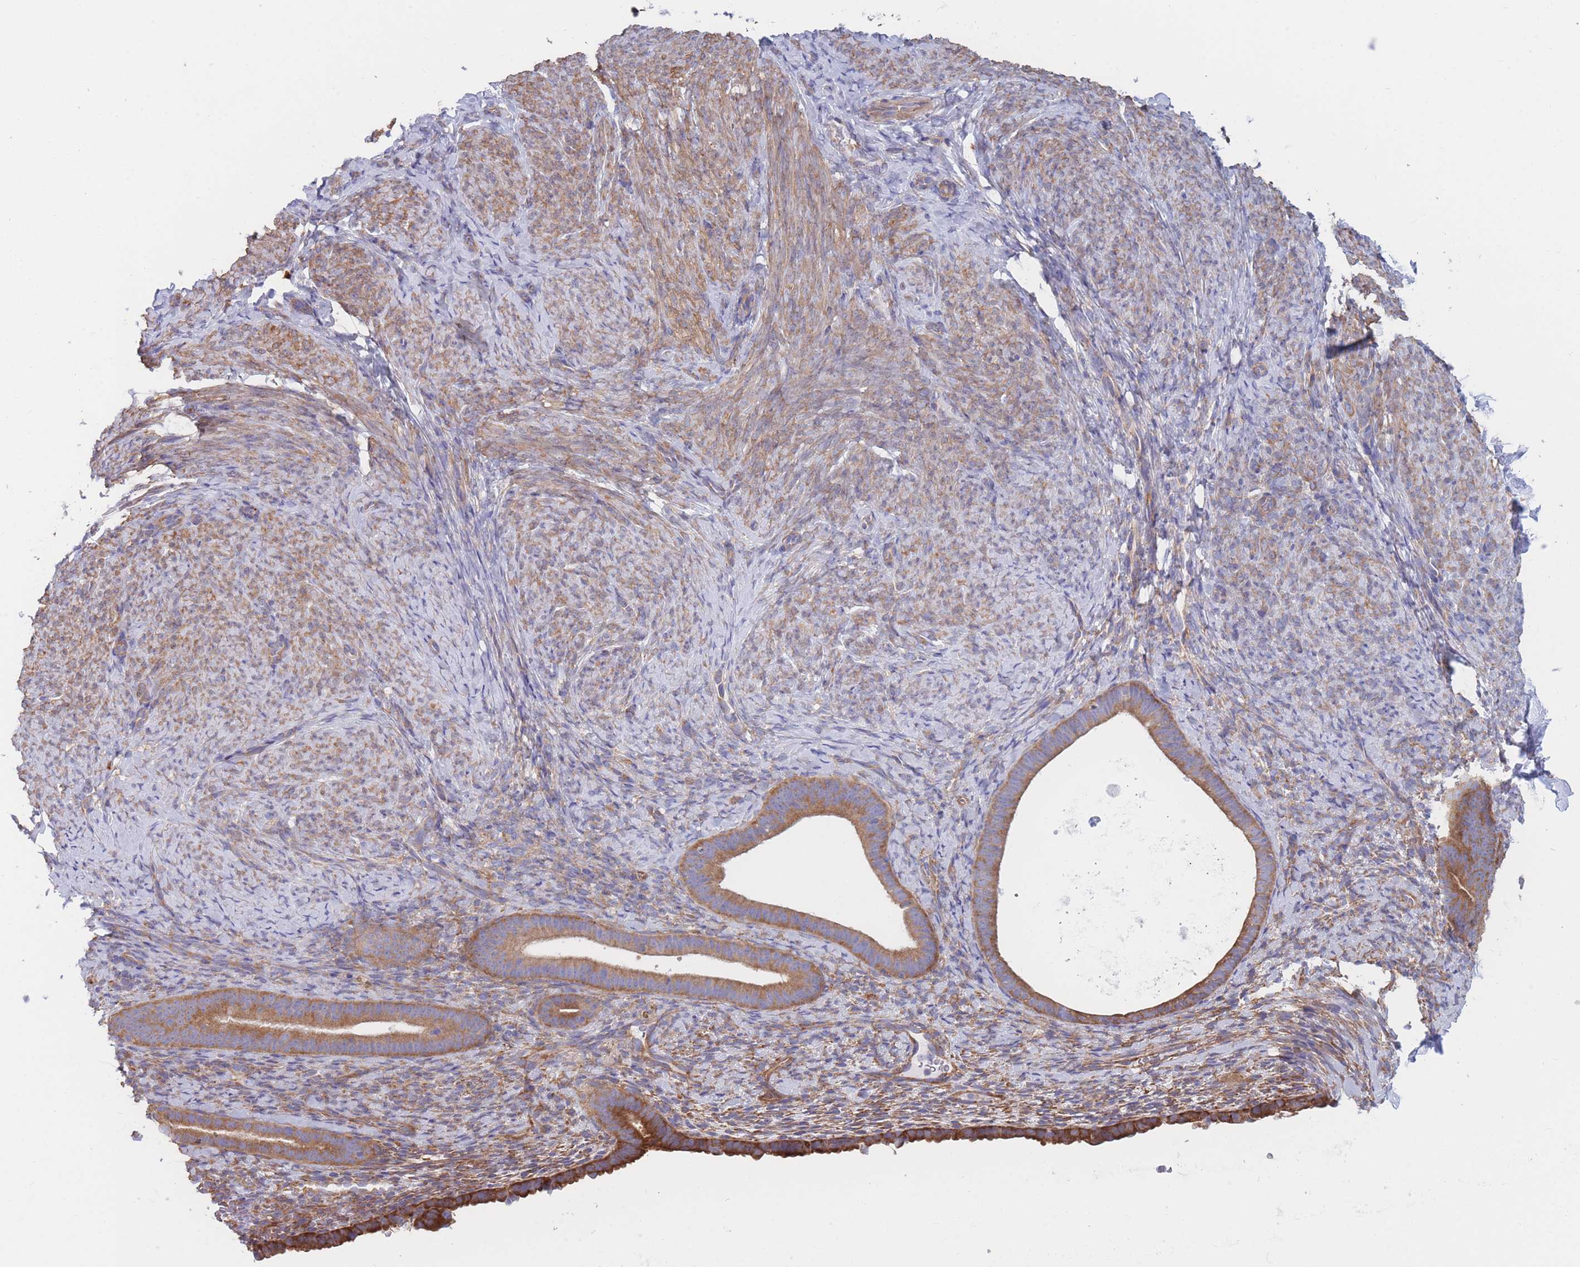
{"staining": {"intensity": "moderate", "quantity": ">75%", "location": "cytoplasmic/membranous"}, "tissue": "endometrium", "cell_type": "Cells in endometrial stroma", "image_type": "normal", "snomed": [{"axis": "morphology", "description": "Normal tissue, NOS"}, {"axis": "topography", "description": "Endometrium"}], "caption": "Immunohistochemical staining of benign endometrium displays medium levels of moderate cytoplasmic/membranous staining in approximately >75% of cells in endometrial stroma.", "gene": "RPL8", "patient": {"sex": "female", "age": 65}}